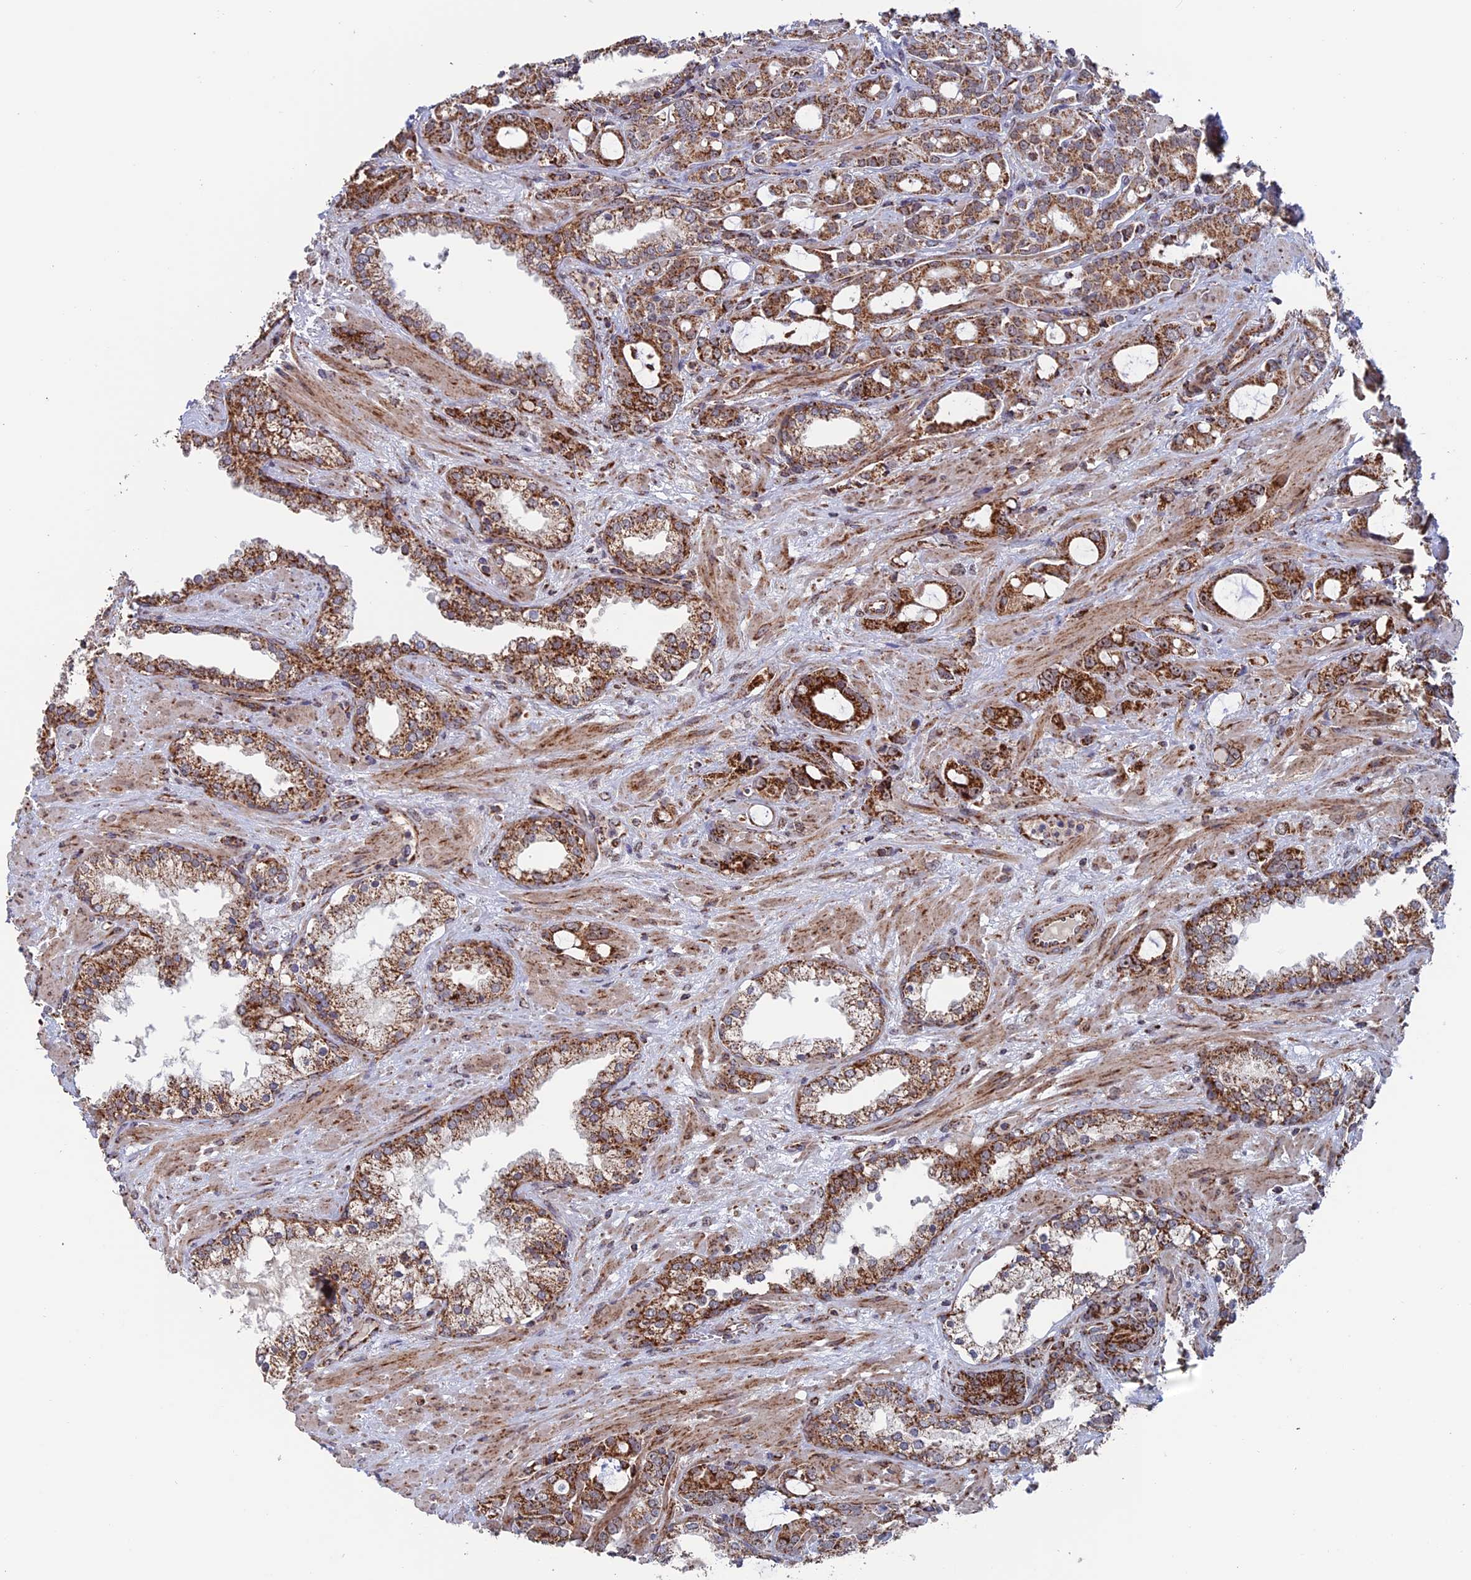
{"staining": {"intensity": "strong", "quantity": ">75%", "location": "cytoplasmic/membranous"}, "tissue": "prostate cancer", "cell_type": "Tumor cells", "image_type": "cancer", "snomed": [{"axis": "morphology", "description": "Adenocarcinoma, High grade"}, {"axis": "topography", "description": "Prostate"}], "caption": "Human prostate high-grade adenocarcinoma stained for a protein (brown) shows strong cytoplasmic/membranous positive staining in approximately >75% of tumor cells.", "gene": "DTYMK", "patient": {"sex": "male", "age": 72}}